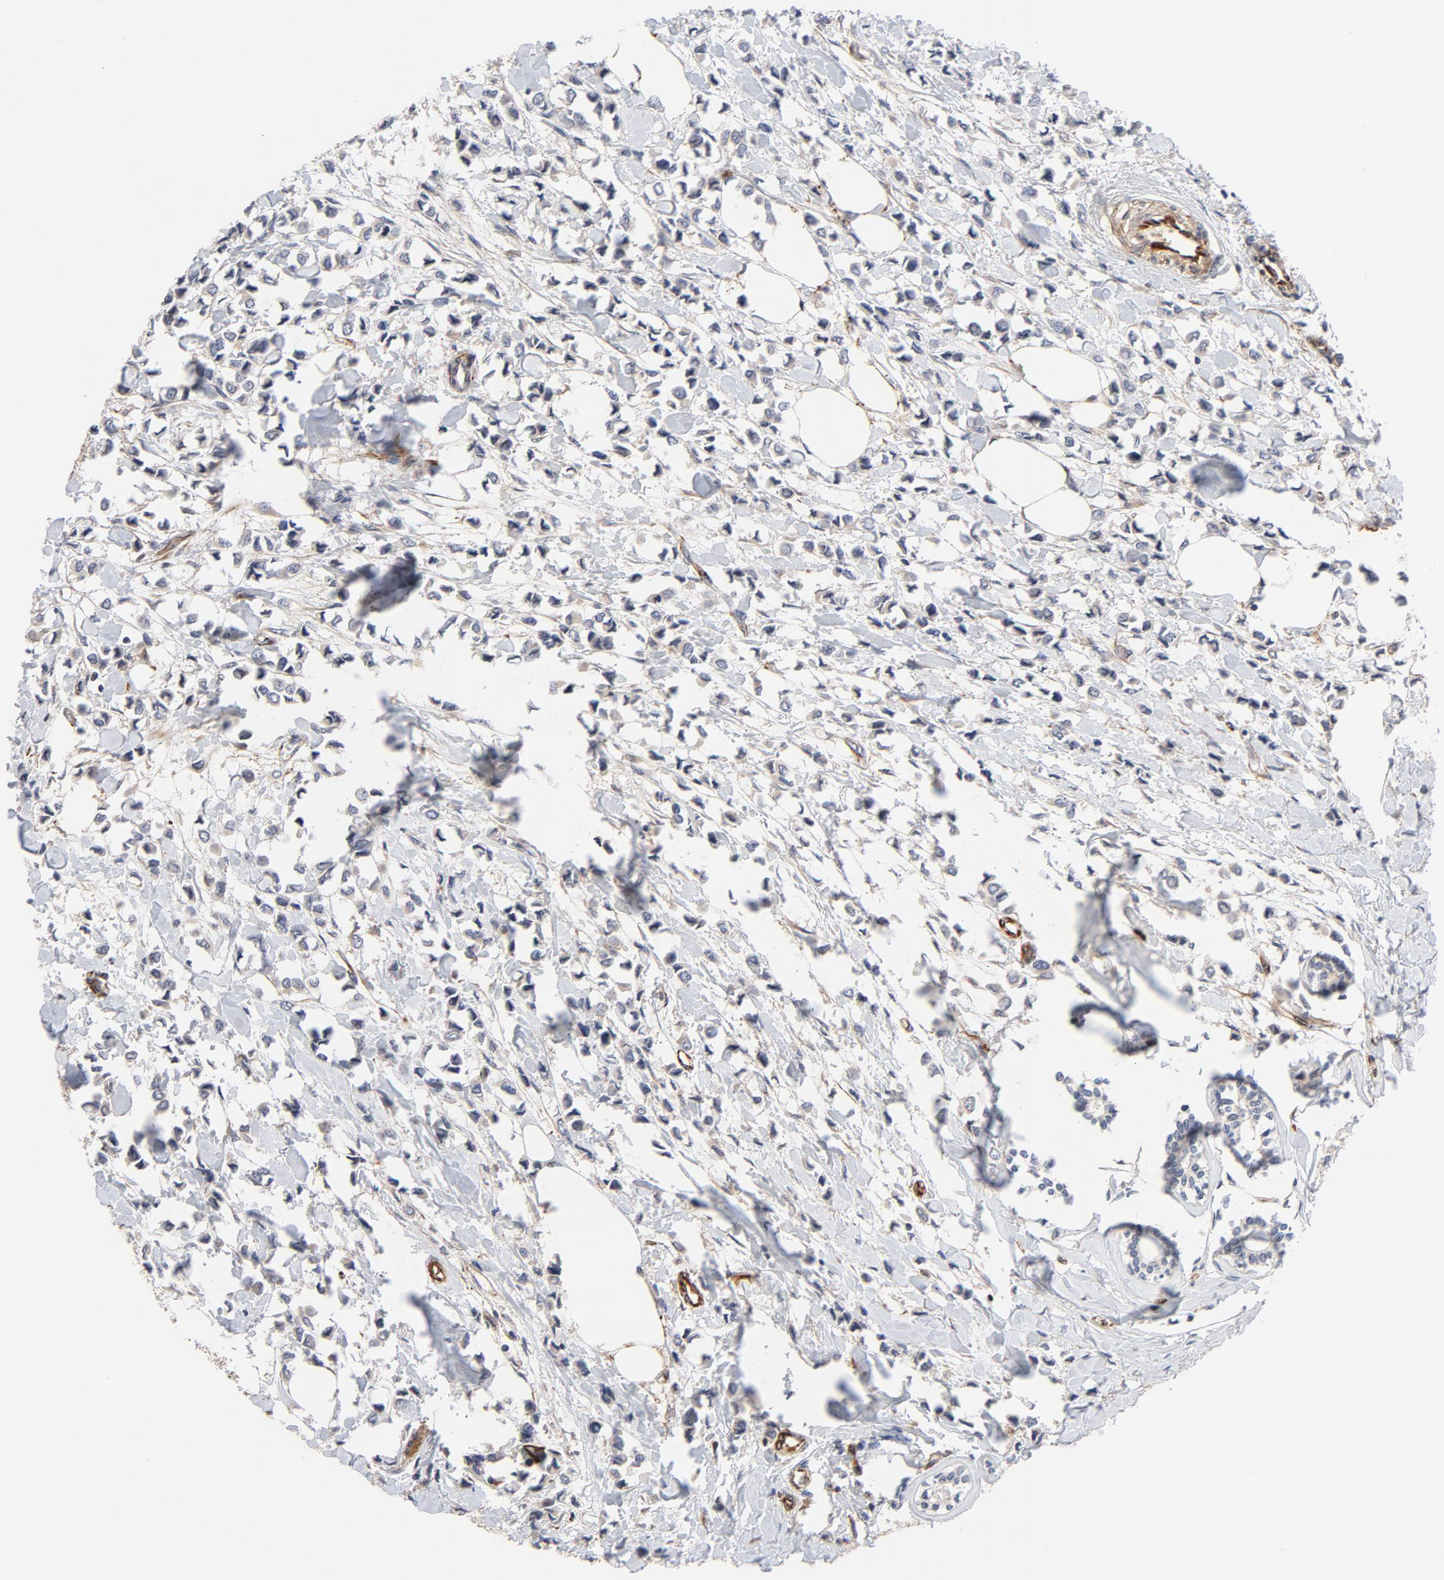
{"staining": {"intensity": "weak", "quantity": ">75%", "location": "cytoplasmic/membranous"}, "tissue": "breast cancer", "cell_type": "Tumor cells", "image_type": "cancer", "snomed": [{"axis": "morphology", "description": "Lobular carcinoma"}, {"axis": "topography", "description": "Breast"}], "caption": "There is low levels of weak cytoplasmic/membranous expression in tumor cells of breast cancer, as demonstrated by immunohistochemical staining (brown color).", "gene": "DNAAF2", "patient": {"sex": "female", "age": 51}}